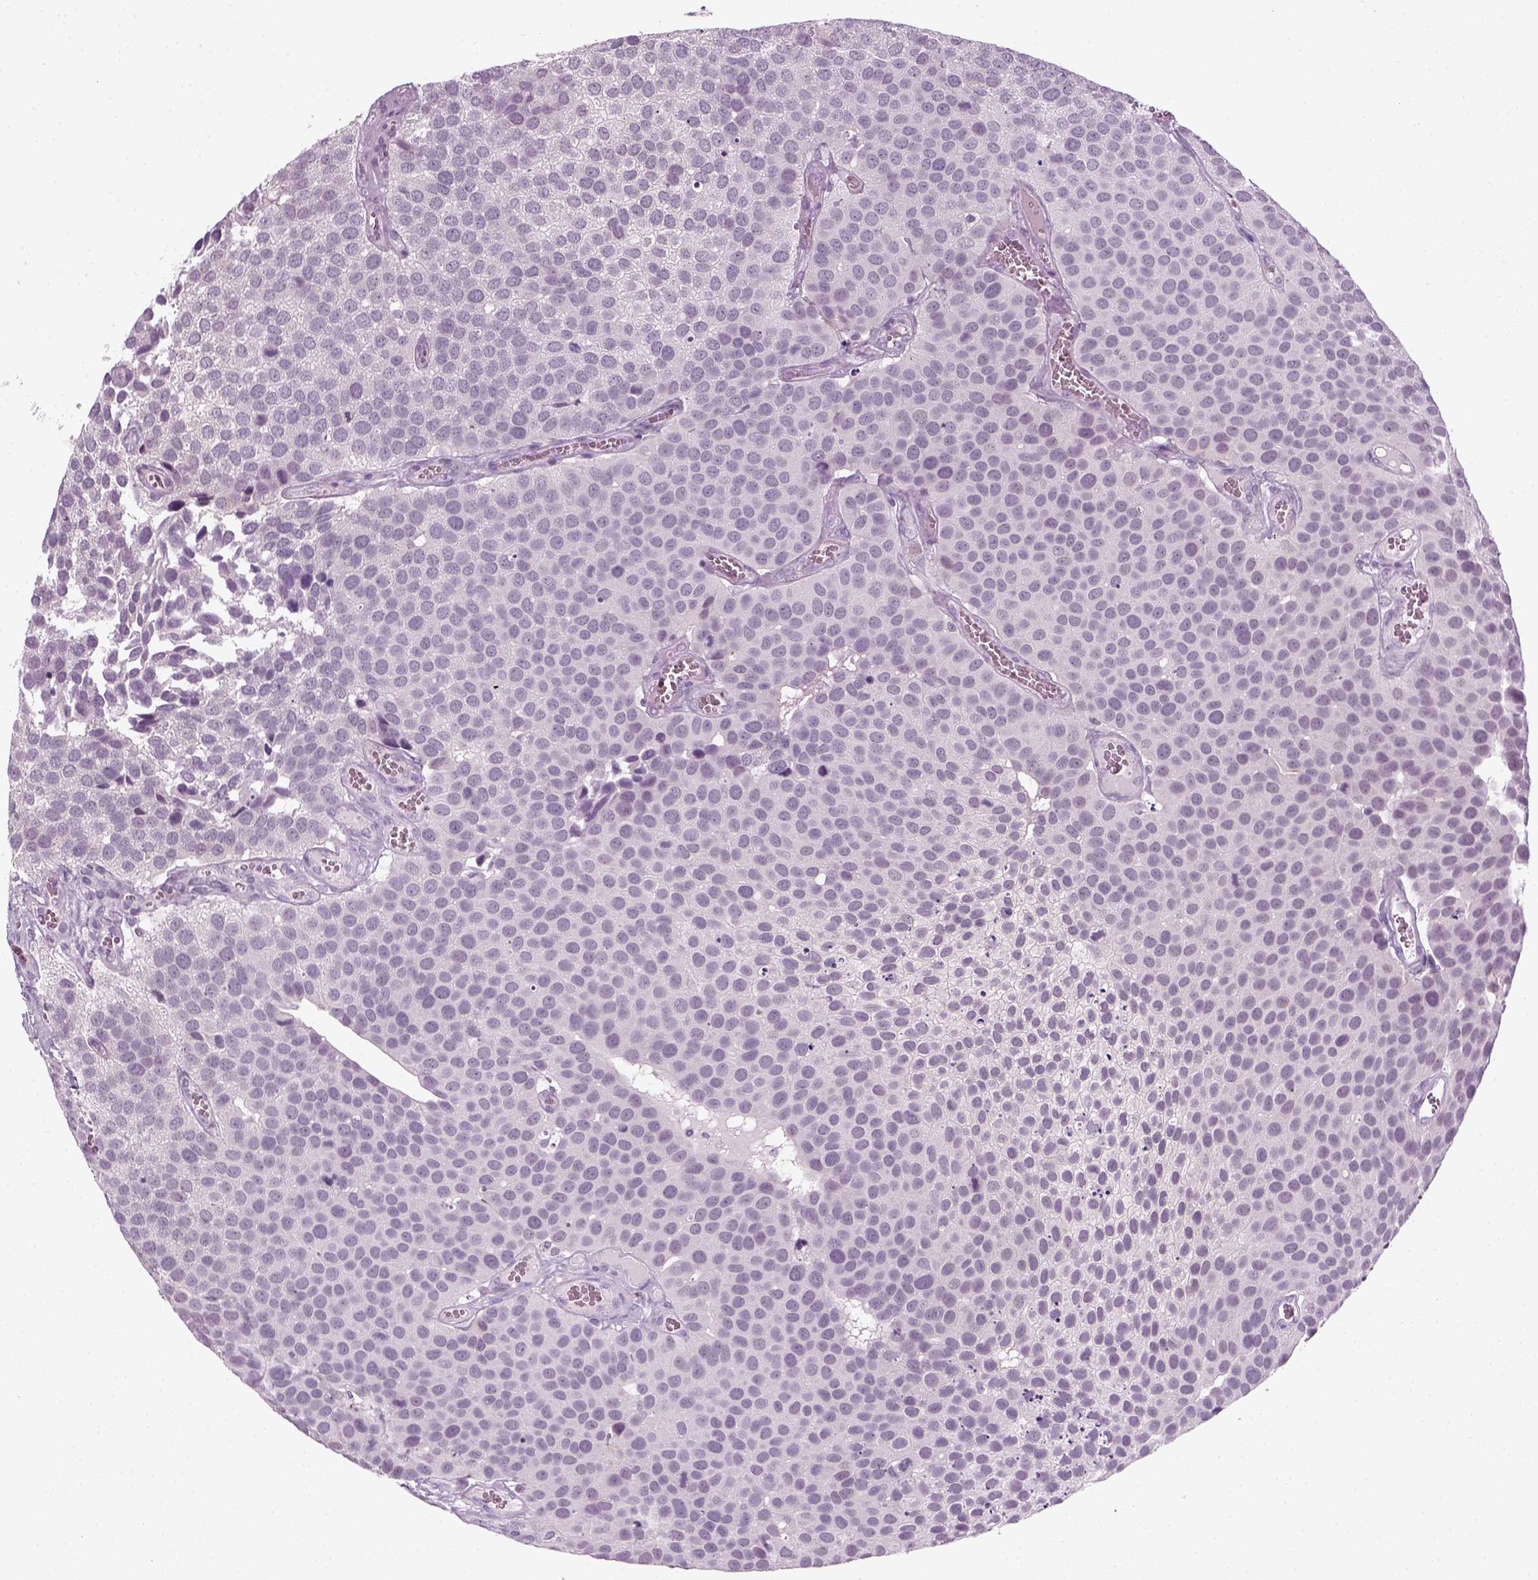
{"staining": {"intensity": "negative", "quantity": "none", "location": "none"}, "tissue": "urothelial cancer", "cell_type": "Tumor cells", "image_type": "cancer", "snomed": [{"axis": "morphology", "description": "Urothelial carcinoma, Low grade"}, {"axis": "topography", "description": "Urinary bladder"}], "caption": "DAB (3,3'-diaminobenzidine) immunohistochemical staining of low-grade urothelial carcinoma displays no significant positivity in tumor cells.", "gene": "KRT75", "patient": {"sex": "female", "age": 69}}